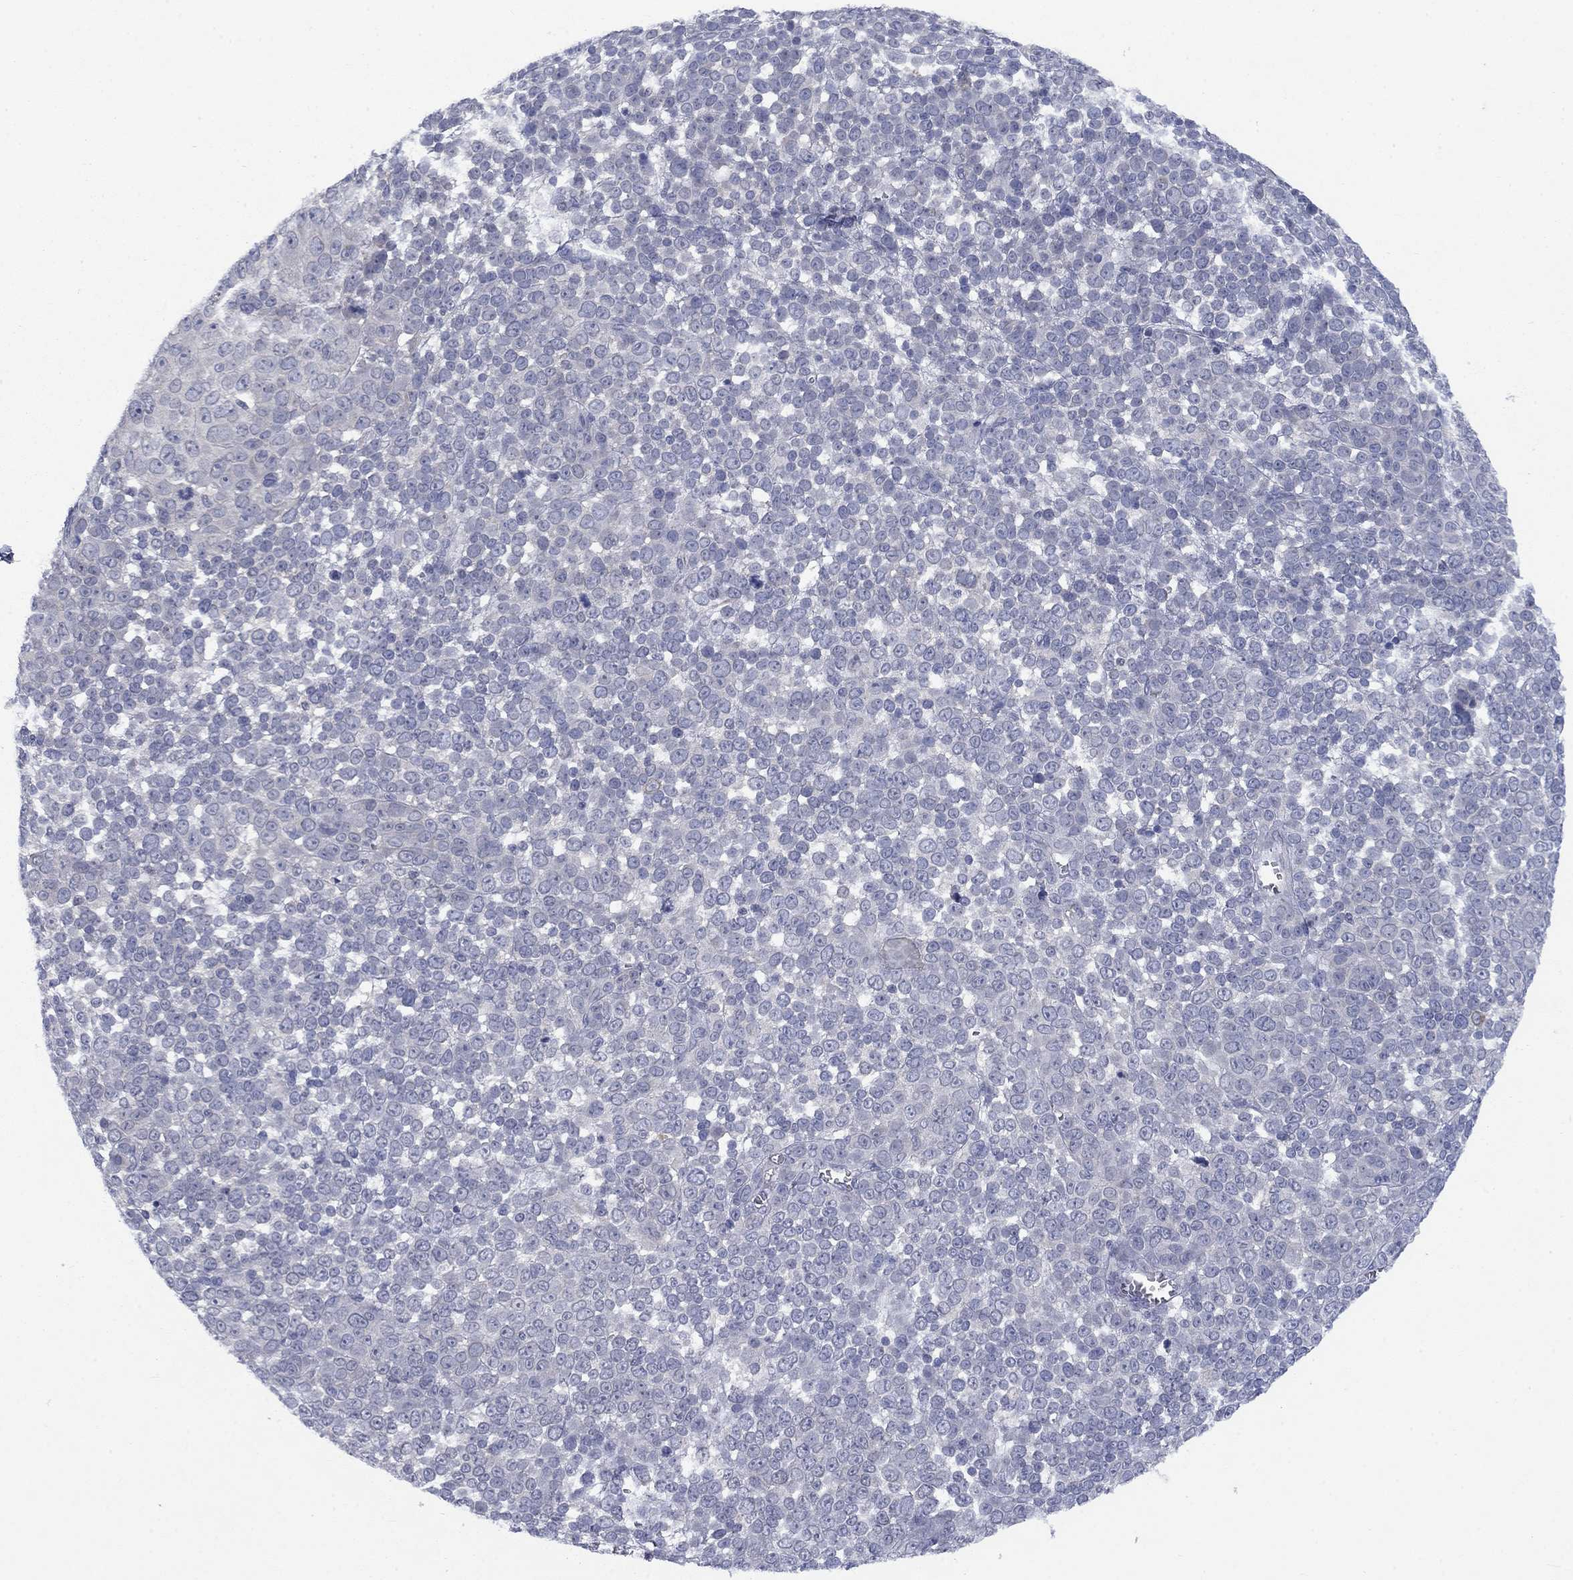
{"staining": {"intensity": "negative", "quantity": "none", "location": "none"}, "tissue": "melanoma", "cell_type": "Tumor cells", "image_type": "cancer", "snomed": [{"axis": "morphology", "description": "Malignant melanoma, NOS"}, {"axis": "topography", "description": "Skin"}], "caption": "Malignant melanoma stained for a protein using immunohistochemistry (IHC) reveals no staining tumor cells.", "gene": "CACNA1A", "patient": {"sex": "female", "age": 95}}